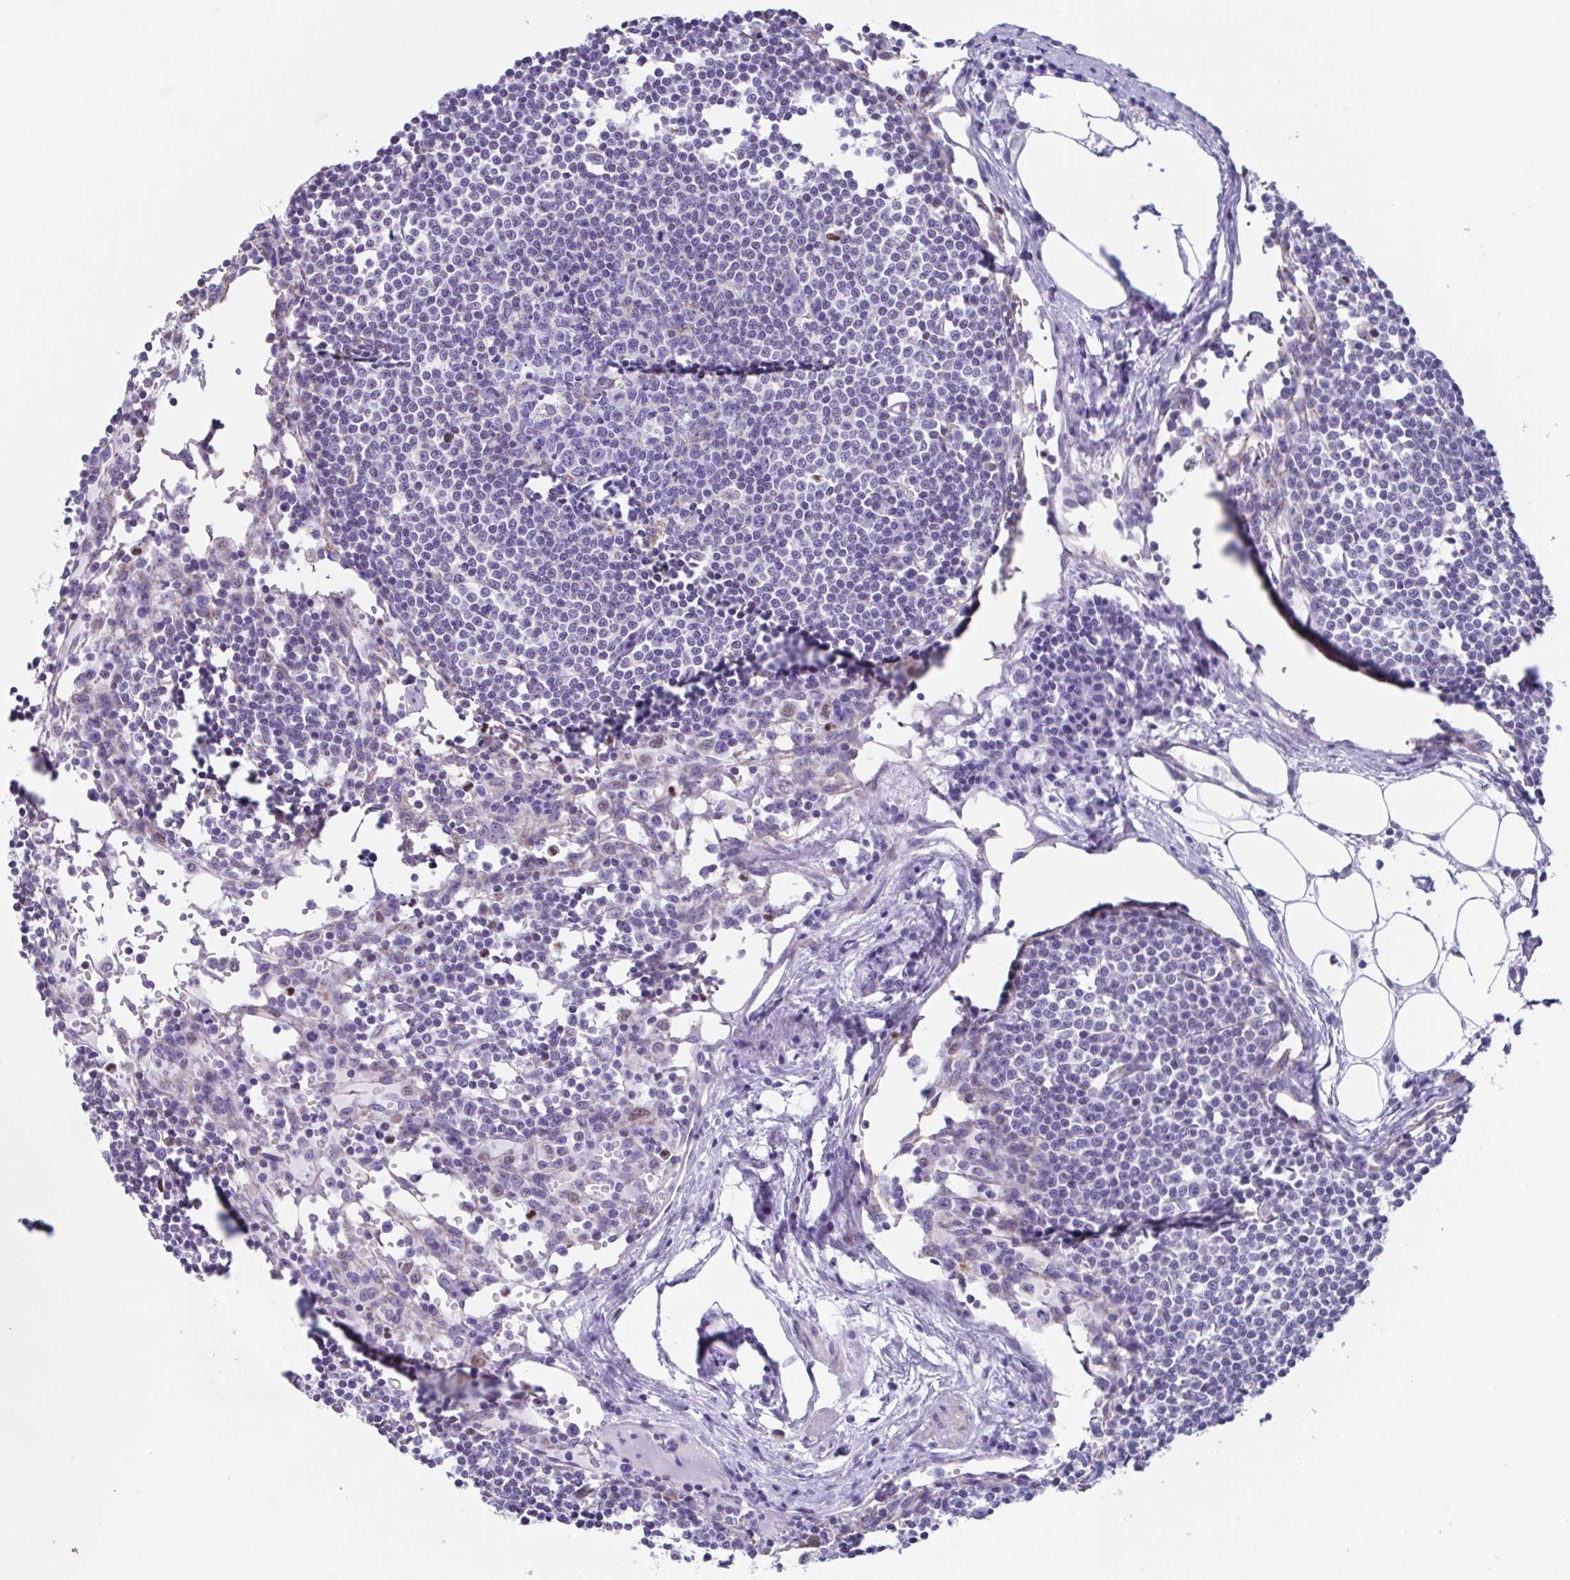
{"staining": {"intensity": "negative", "quantity": "none", "location": "none"}, "tissue": "lymph node", "cell_type": "Germinal center cells", "image_type": "normal", "snomed": [{"axis": "morphology", "description": "Normal tissue, NOS"}, {"axis": "topography", "description": "Lymph node"}], "caption": "Immunohistochemistry (IHC) image of benign lymph node: lymph node stained with DAB reveals no significant protein positivity in germinal center cells. The staining was performed using DAB (3,3'-diaminobenzidine) to visualize the protein expression in brown, while the nuclei were stained in blue with hematoxylin (Magnification: 20x).", "gene": "PBOV1", "patient": {"sex": "female", "age": 78}}